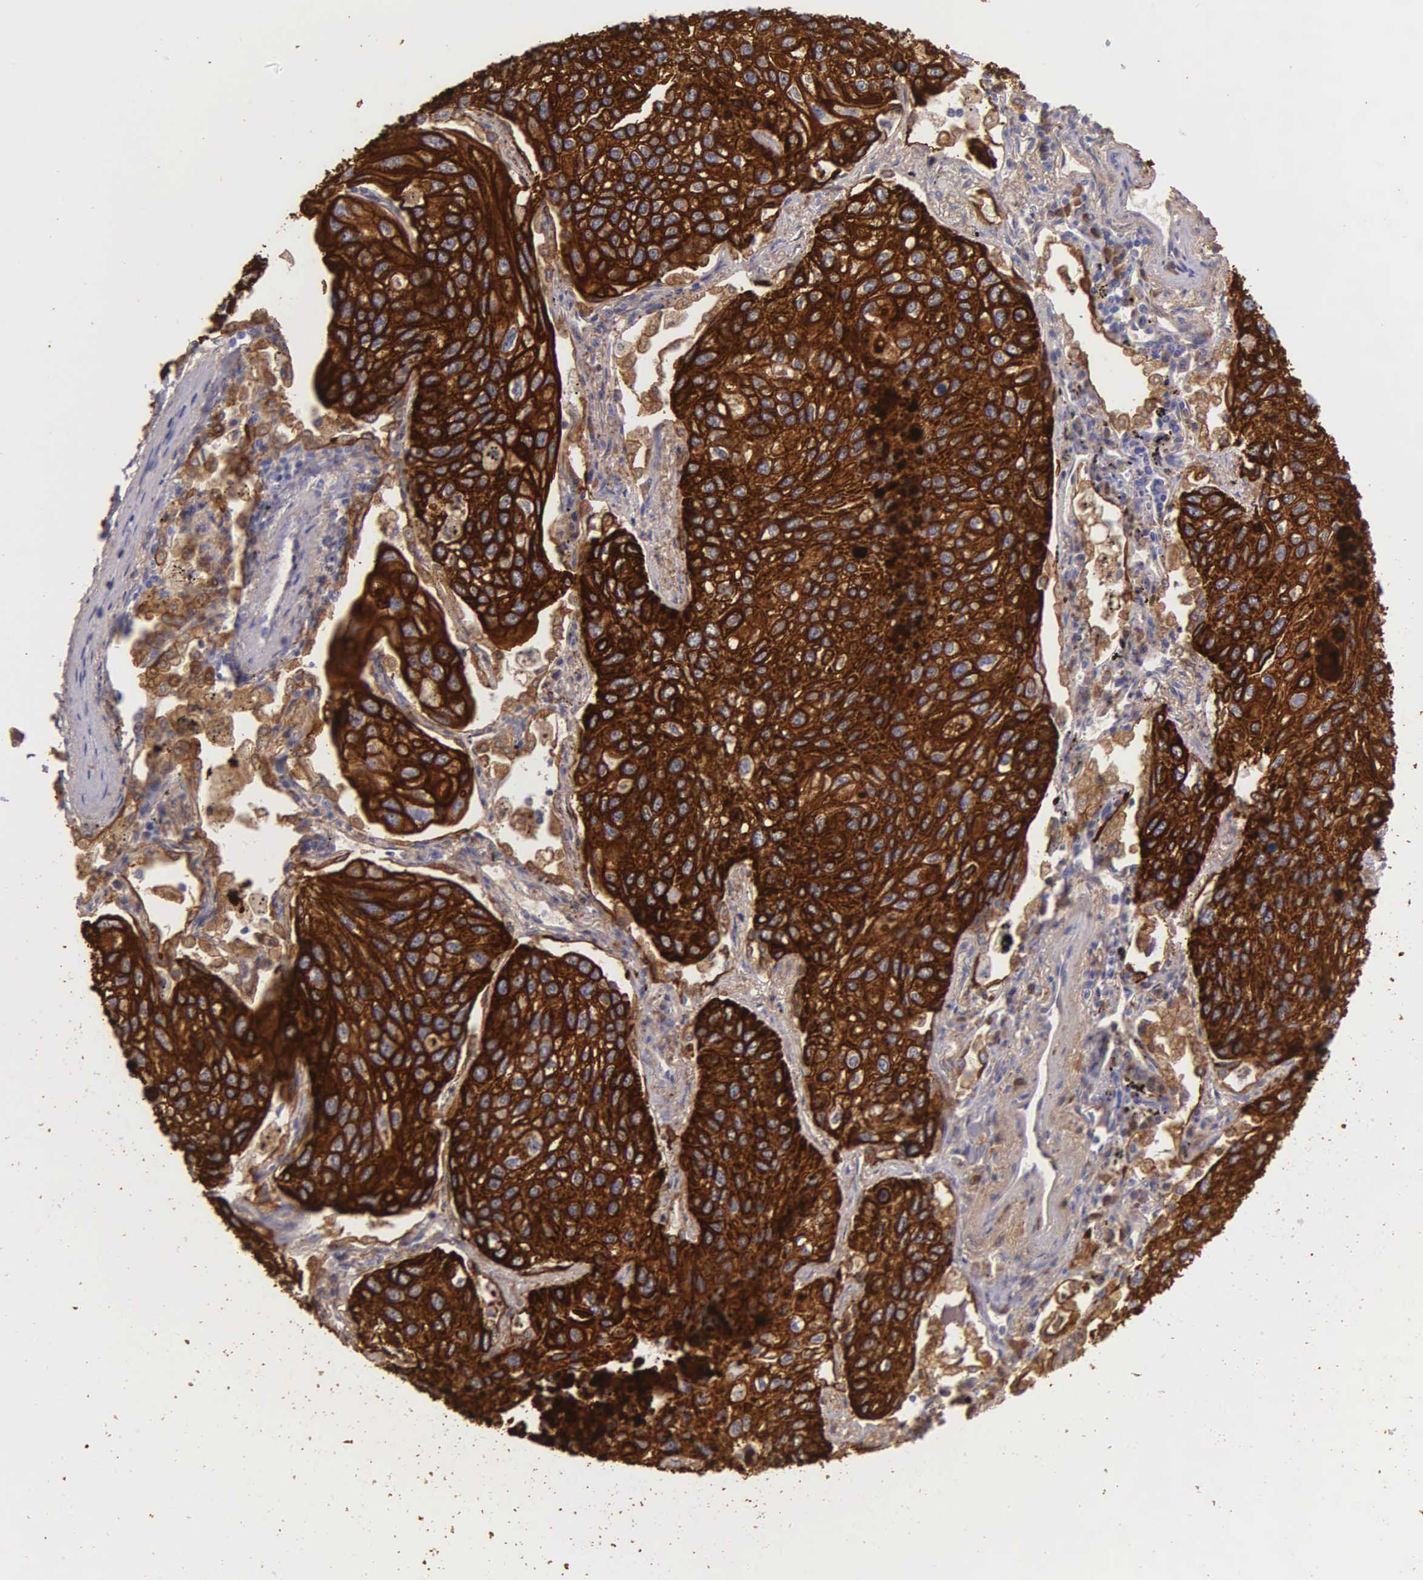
{"staining": {"intensity": "strong", "quantity": ">75%", "location": "cytoplasmic/membranous"}, "tissue": "lung cancer", "cell_type": "Tumor cells", "image_type": "cancer", "snomed": [{"axis": "morphology", "description": "Squamous cell carcinoma, NOS"}, {"axis": "topography", "description": "Lung"}], "caption": "This is an image of immunohistochemistry (IHC) staining of lung squamous cell carcinoma, which shows strong positivity in the cytoplasmic/membranous of tumor cells.", "gene": "KRT17", "patient": {"sex": "male", "age": 75}}